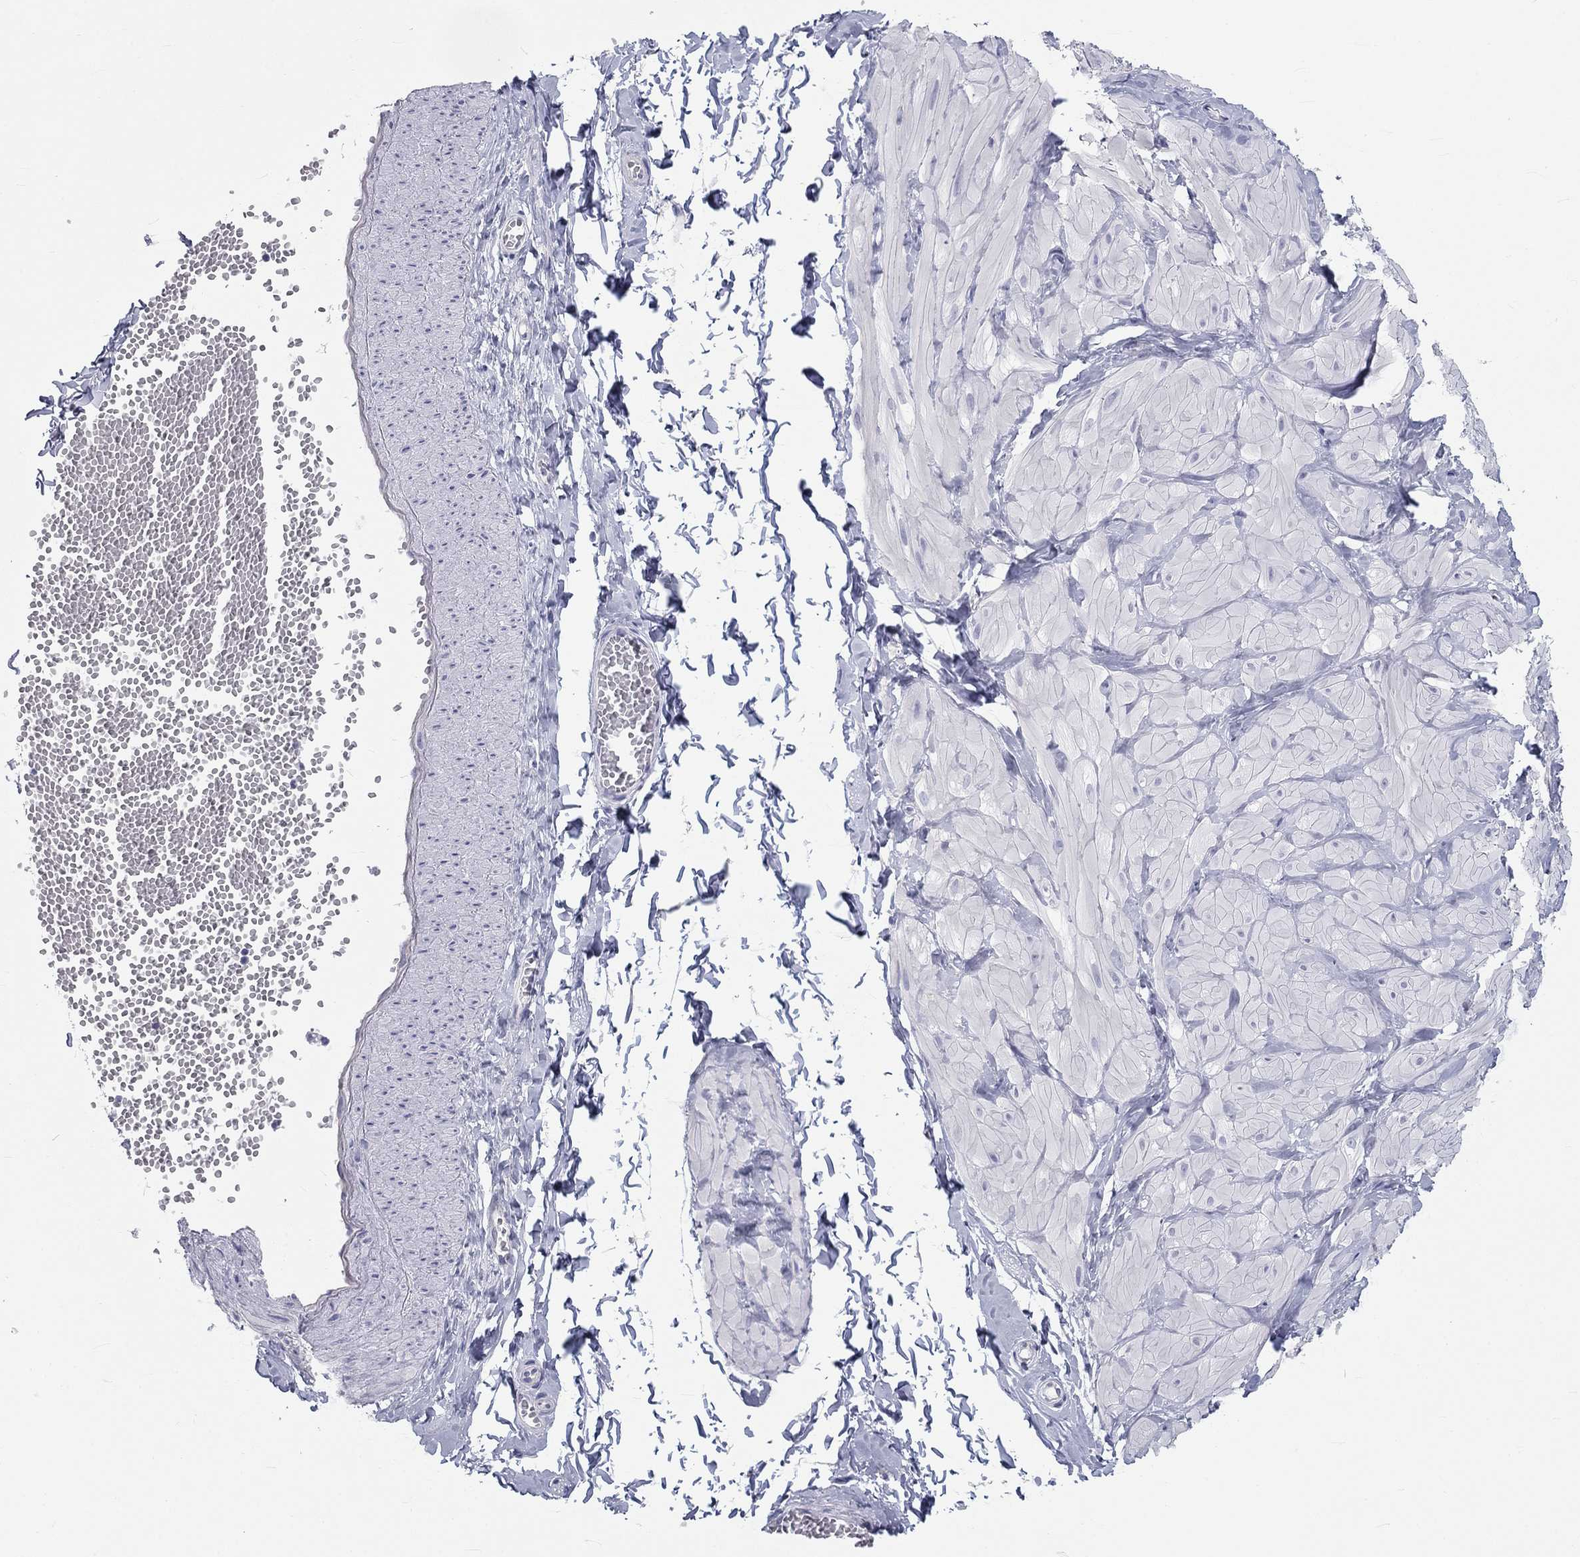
{"staining": {"intensity": "negative", "quantity": "none", "location": "none"}, "tissue": "adipose tissue", "cell_type": "Adipocytes", "image_type": "normal", "snomed": [{"axis": "morphology", "description": "Normal tissue, NOS"}, {"axis": "topography", "description": "Smooth muscle"}, {"axis": "topography", "description": "Peripheral nerve tissue"}], "caption": "This image is of unremarkable adipose tissue stained with IHC to label a protein in brown with the nuclei are counter-stained blue. There is no positivity in adipocytes.", "gene": "DNALI1", "patient": {"sex": "male", "age": 22}}